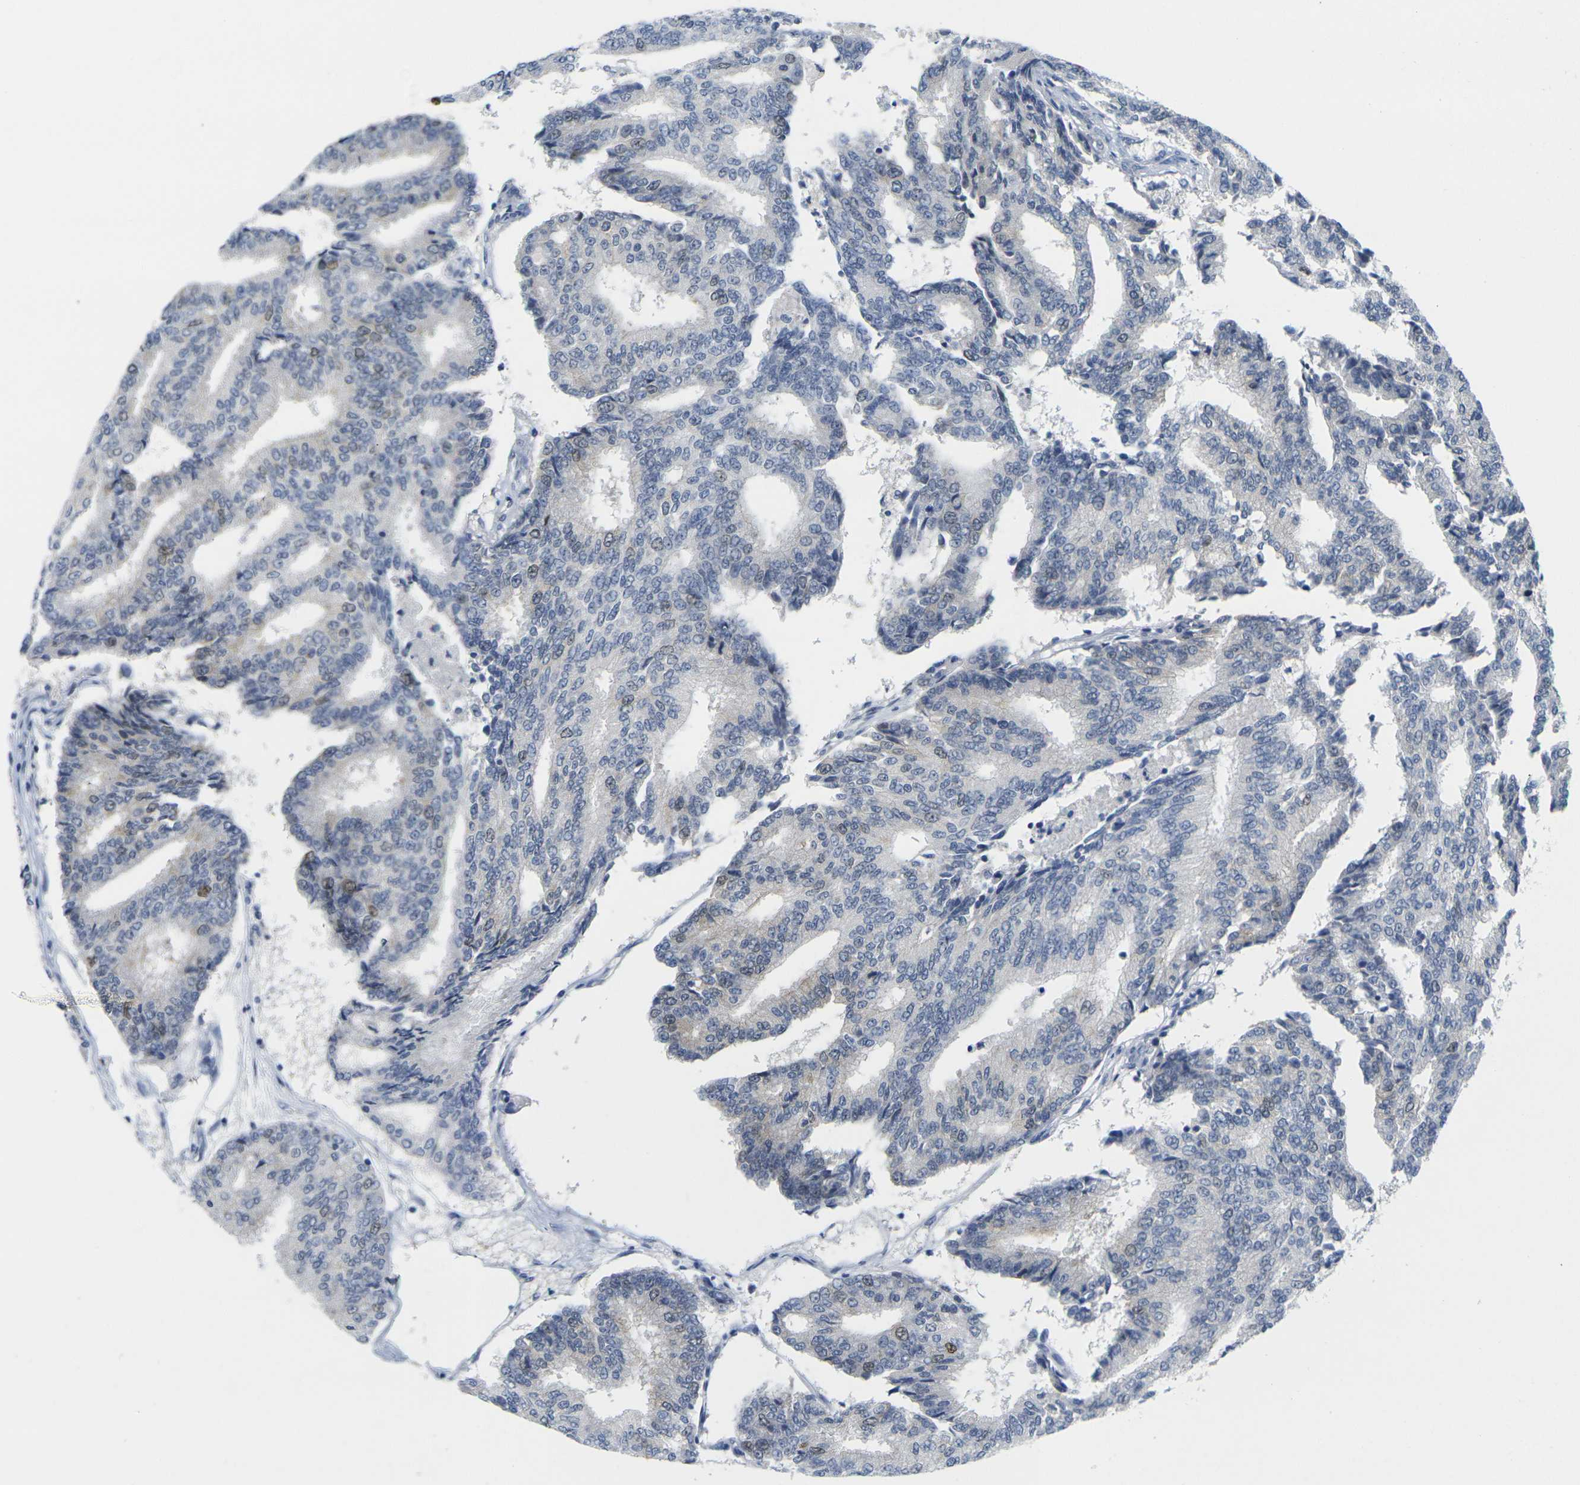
{"staining": {"intensity": "moderate", "quantity": "<25%", "location": "nuclear"}, "tissue": "prostate cancer", "cell_type": "Tumor cells", "image_type": "cancer", "snomed": [{"axis": "morphology", "description": "Adenocarcinoma, High grade"}, {"axis": "topography", "description": "Prostate"}], "caption": "Protein staining by immunohistochemistry (IHC) reveals moderate nuclear positivity in approximately <25% of tumor cells in prostate cancer (adenocarcinoma (high-grade)). The staining was performed using DAB (3,3'-diaminobenzidine) to visualize the protein expression in brown, while the nuclei were stained in blue with hematoxylin (Magnification: 20x).", "gene": "CDK2", "patient": {"sex": "male", "age": 55}}